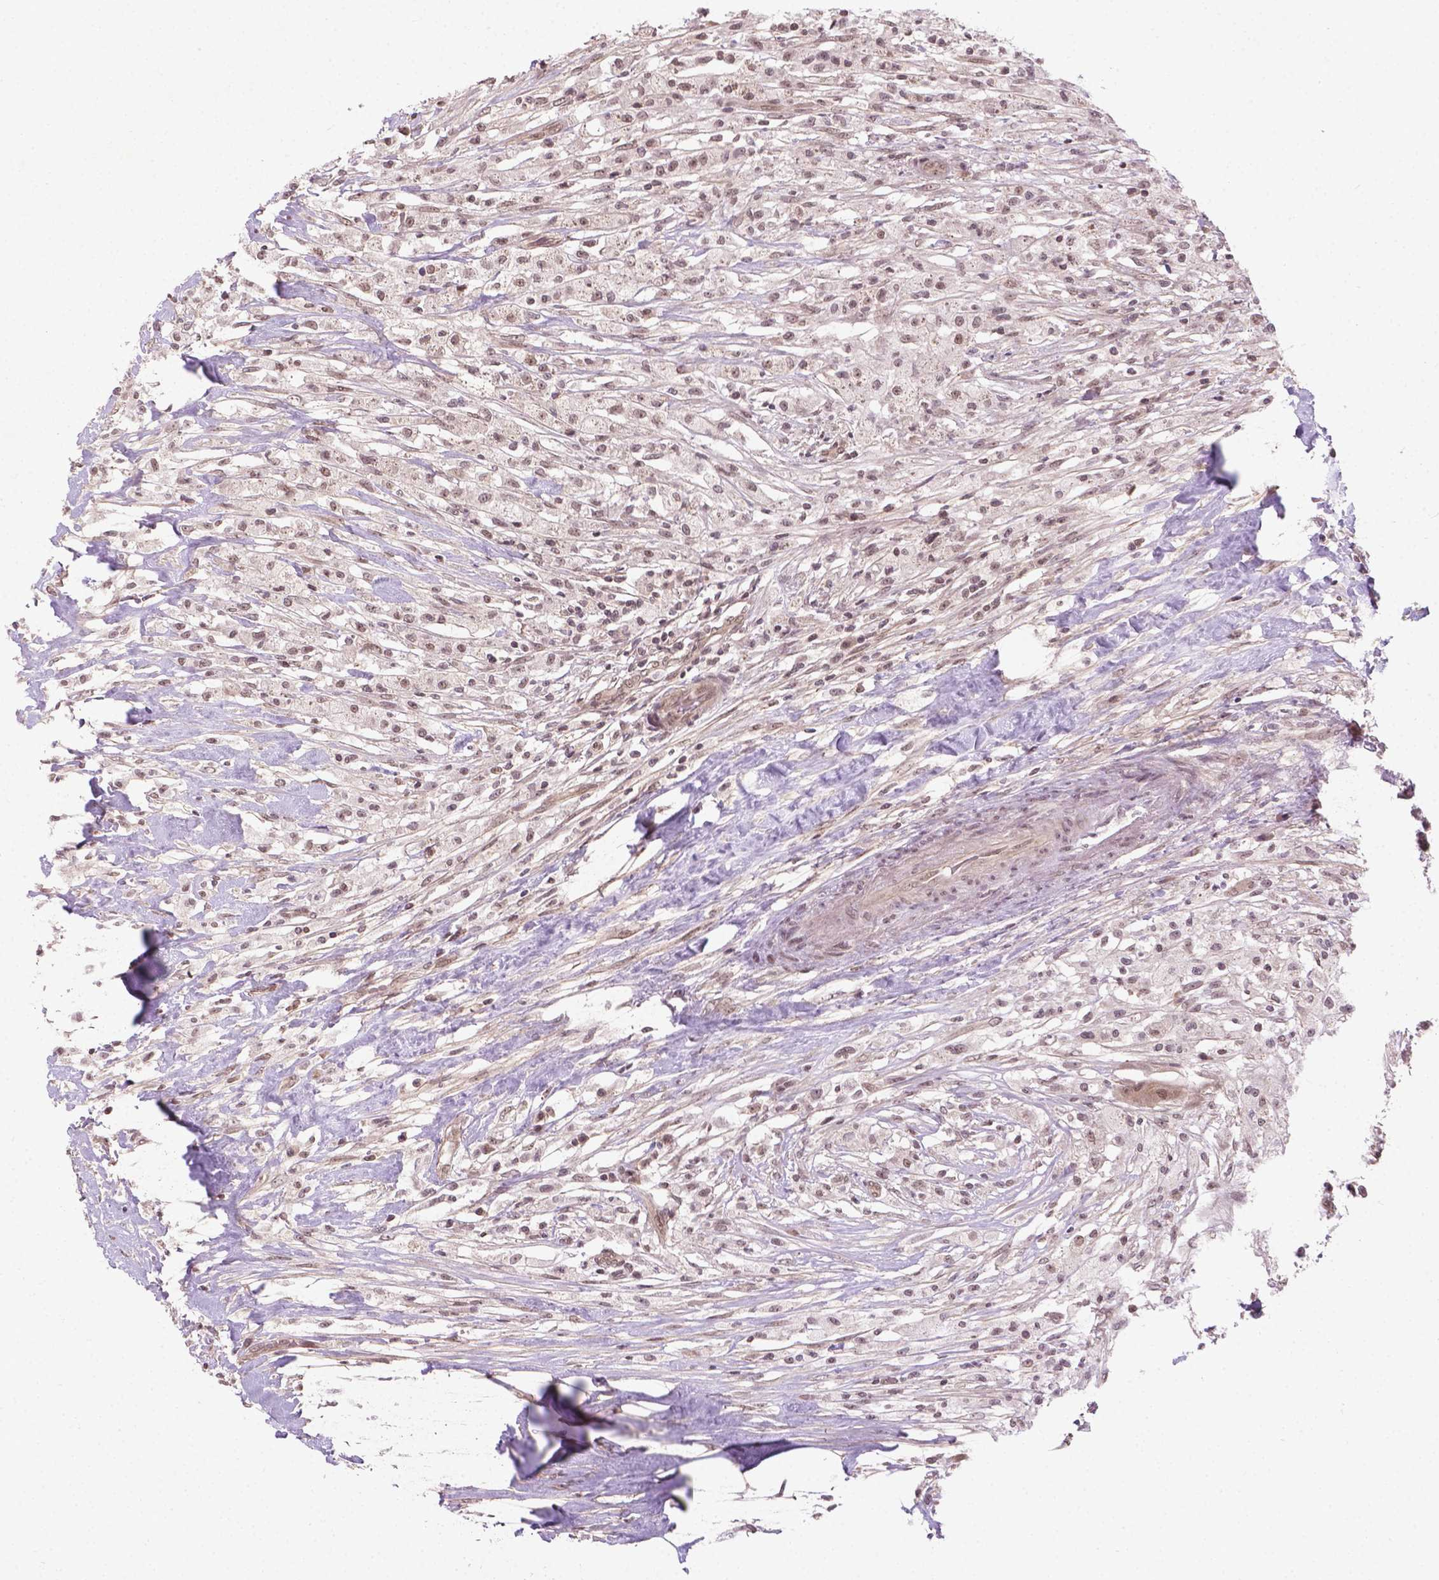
{"staining": {"intensity": "weak", "quantity": ">75%", "location": "nuclear"}, "tissue": "testis cancer", "cell_type": "Tumor cells", "image_type": "cancer", "snomed": [{"axis": "morphology", "description": "Necrosis, NOS"}, {"axis": "morphology", "description": "Carcinoma, Embryonal, NOS"}, {"axis": "topography", "description": "Testis"}], "caption": "Protein analysis of testis cancer (embryonal carcinoma) tissue shows weak nuclear expression in approximately >75% of tumor cells. (brown staining indicates protein expression, while blue staining denotes nuclei).", "gene": "ANKRD54", "patient": {"sex": "male", "age": 19}}